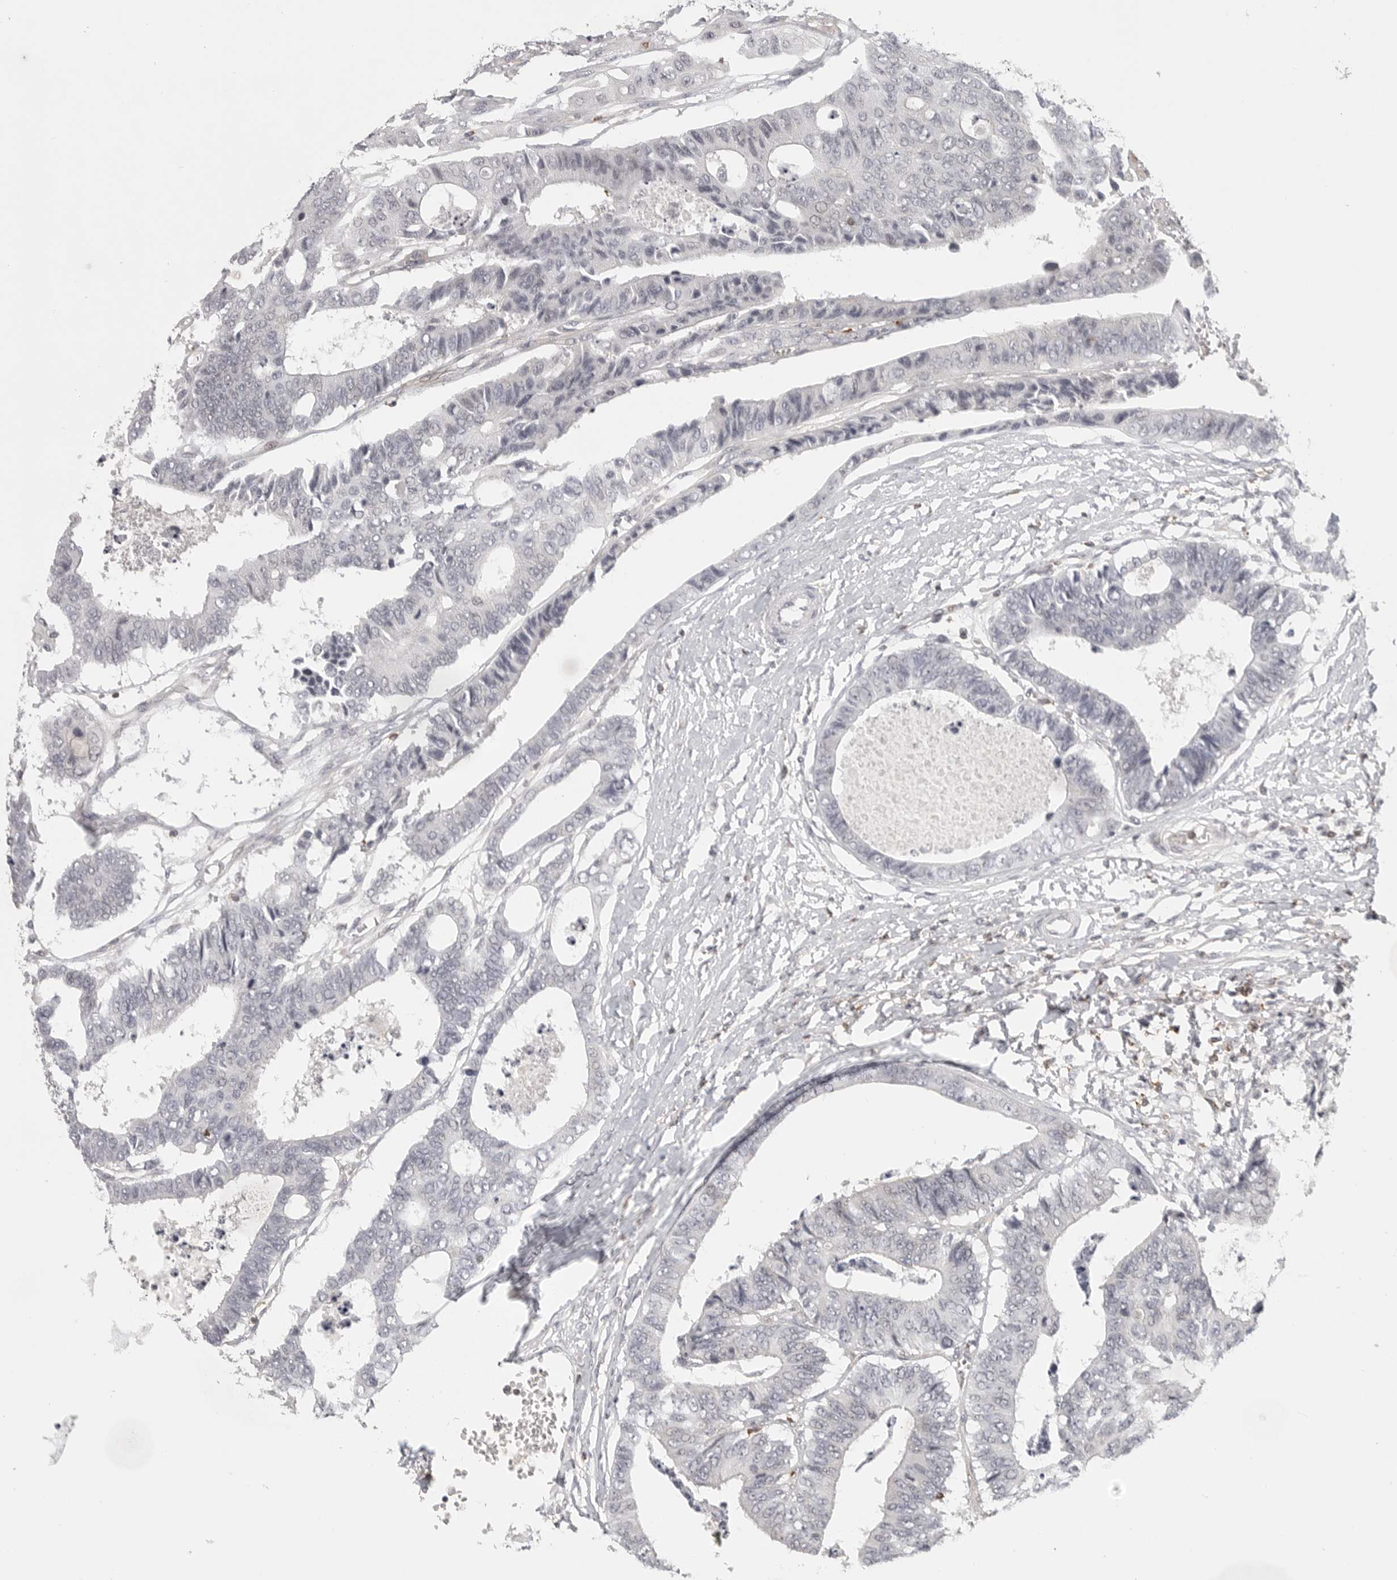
{"staining": {"intensity": "weak", "quantity": "<25%", "location": "cytoplasmic/membranous"}, "tissue": "colorectal cancer", "cell_type": "Tumor cells", "image_type": "cancer", "snomed": [{"axis": "morphology", "description": "Adenocarcinoma, NOS"}, {"axis": "topography", "description": "Rectum"}], "caption": "Immunohistochemistry of human colorectal cancer (adenocarcinoma) shows no expression in tumor cells.", "gene": "SH3KBP1", "patient": {"sex": "male", "age": 84}}